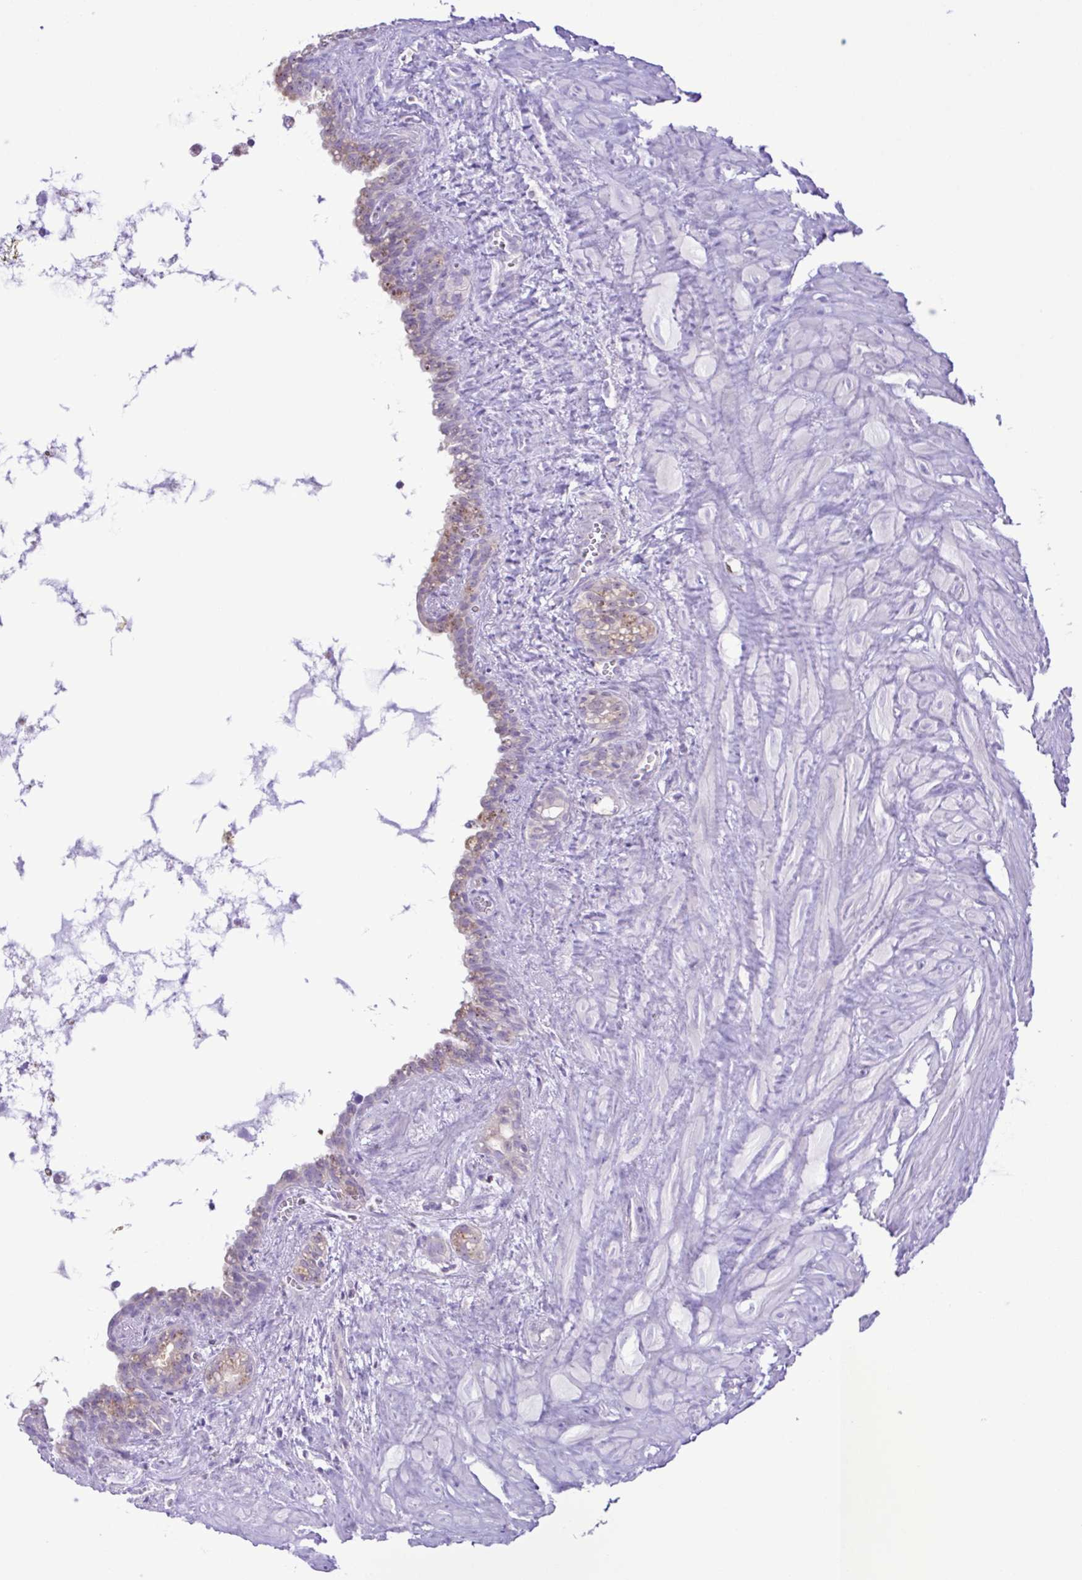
{"staining": {"intensity": "weak", "quantity": "<25%", "location": "cytoplasmic/membranous"}, "tissue": "seminal vesicle", "cell_type": "Glandular cells", "image_type": "normal", "snomed": [{"axis": "morphology", "description": "Normal tissue, NOS"}, {"axis": "topography", "description": "Seminal veicle"}], "caption": "Immunohistochemistry histopathology image of normal seminal vesicle: seminal vesicle stained with DAB (3,3'-diaminobenzidine) shows no significant protein staining in glandular cells. The staining was performed using DAB (3,3'-diaminobenzidine) to visualize the protein expression in brown, while the nuclei were stained in blue with hematoxylin (Magnification: 20x).", "gene": "CYP17A1", "patient": {"sex": "male", "age": 76}}